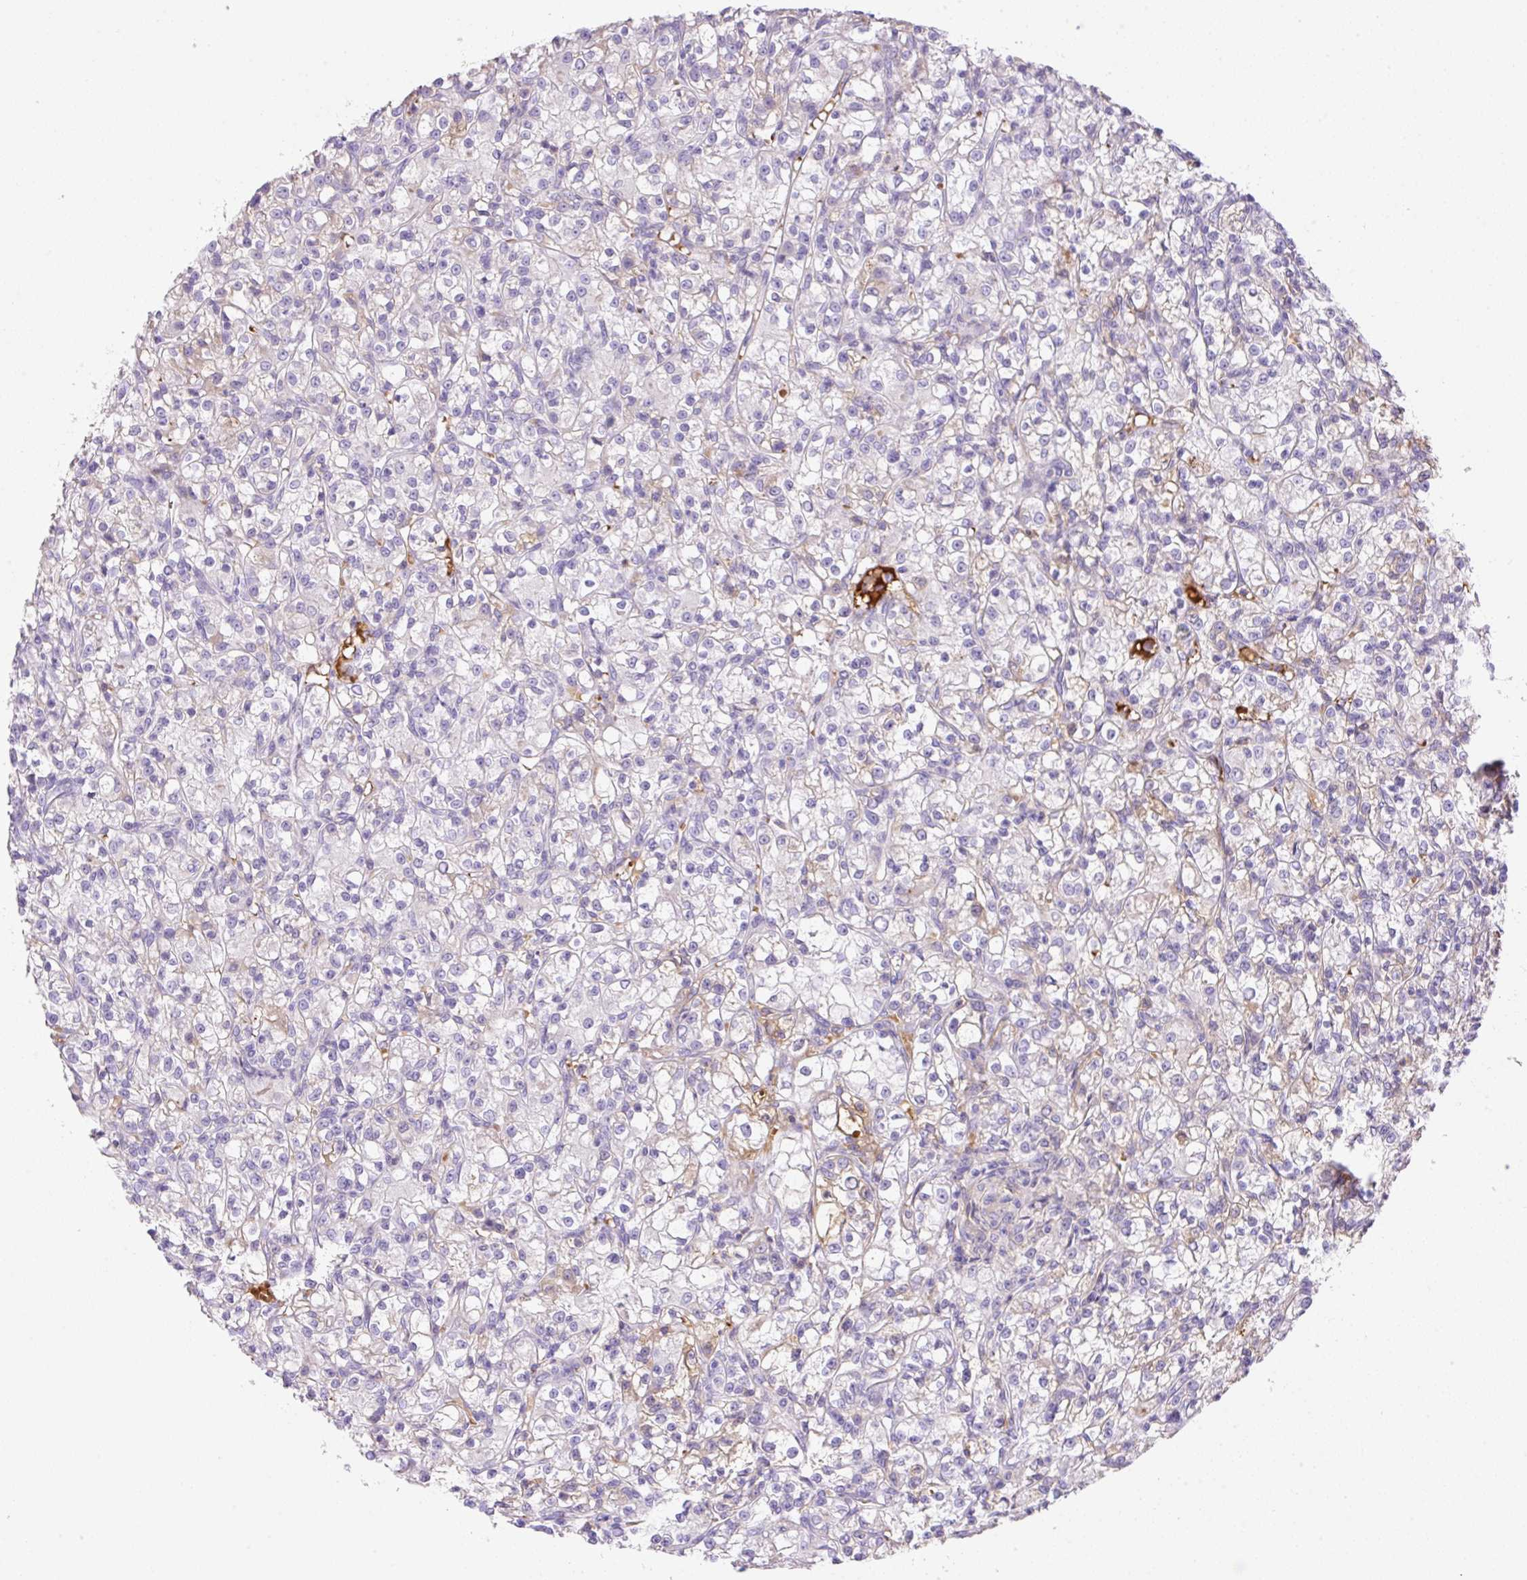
{"staining": {"intensity": "moderate", "quantity": "<25%", "location": "cytoplasmic/membranous"}, "tissue": "renal cancer", "cell_type": "Tumor cells", "image_type": "cancer", "snomed": [{"axis": "morphology", "description": "Adenocarcinoma, NOS"}, {"axis": "topography", "description": "Kidney"}], "caption": "Immunohistochemical staining of adenocarcinoma (renal) shows moderate cytoplasmic/membranous protein expression in about <25% of tumor cells. (Brightfield microscopy of DAB IHC at high magnification).", "gene": "TDRD15", "patient": {"sex": "female", "age": 59}}